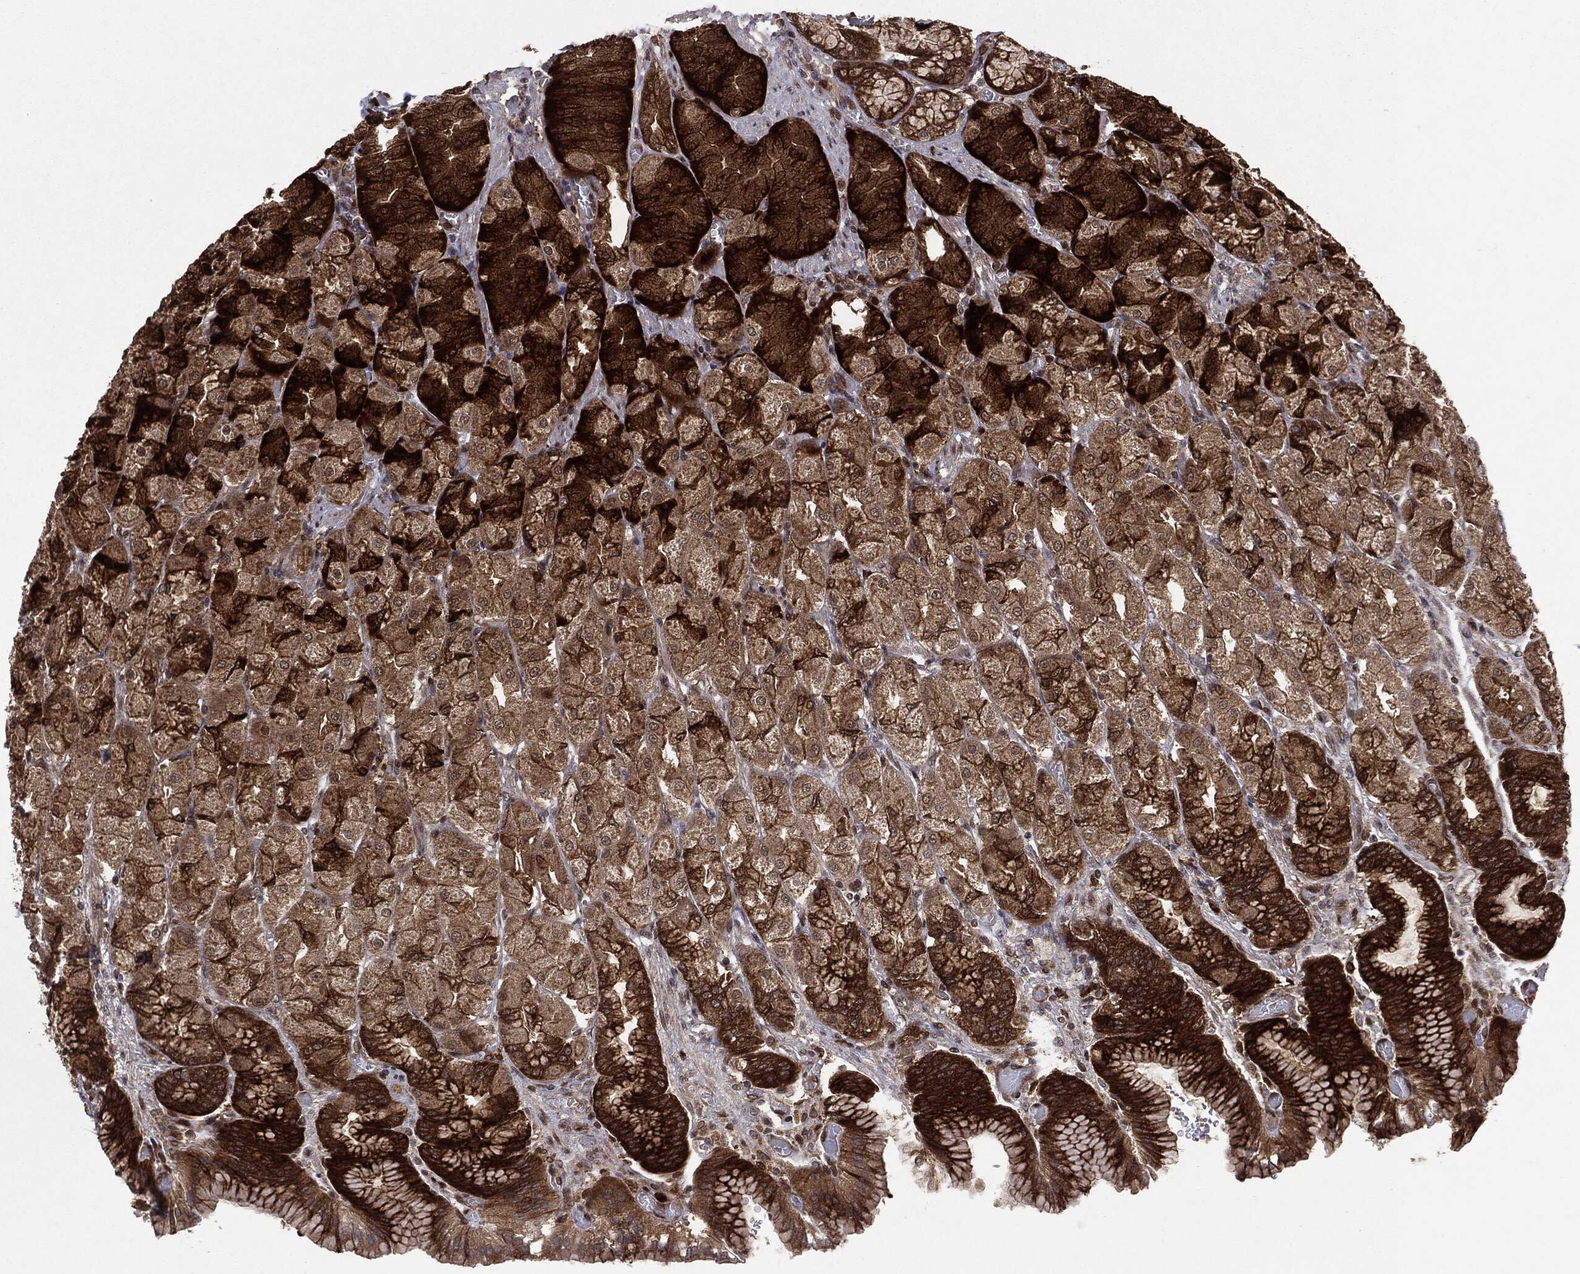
{"staining": {"intensity": "strong", "quantity": ">75%", "location": "cytoplasmic/membranous"}, "tissue": "stomach", "cell_type": "Glandular cells", "image_type": "normal", "snomed": [{"axis": "morphology", "description": "Normal tissue, NOS"}, {"axis": "morphology", "description": "Adenocarcinoma, NOS"}, {"axis": "morphology", "description": "Adenocarcinoma, High grade"}, {"axis": "topography", "description": "Stomach, upper"}, {"axis": "topography", "description": "Stomach"}], "caption": "Immunohistochemical staining of benign human stomach exhibits high levels of strong cytoplasmic/membranous expression in about >75% of glandular cells.", "gene": "OTUB1", "patient": {"sex": "female", "age": 65}}